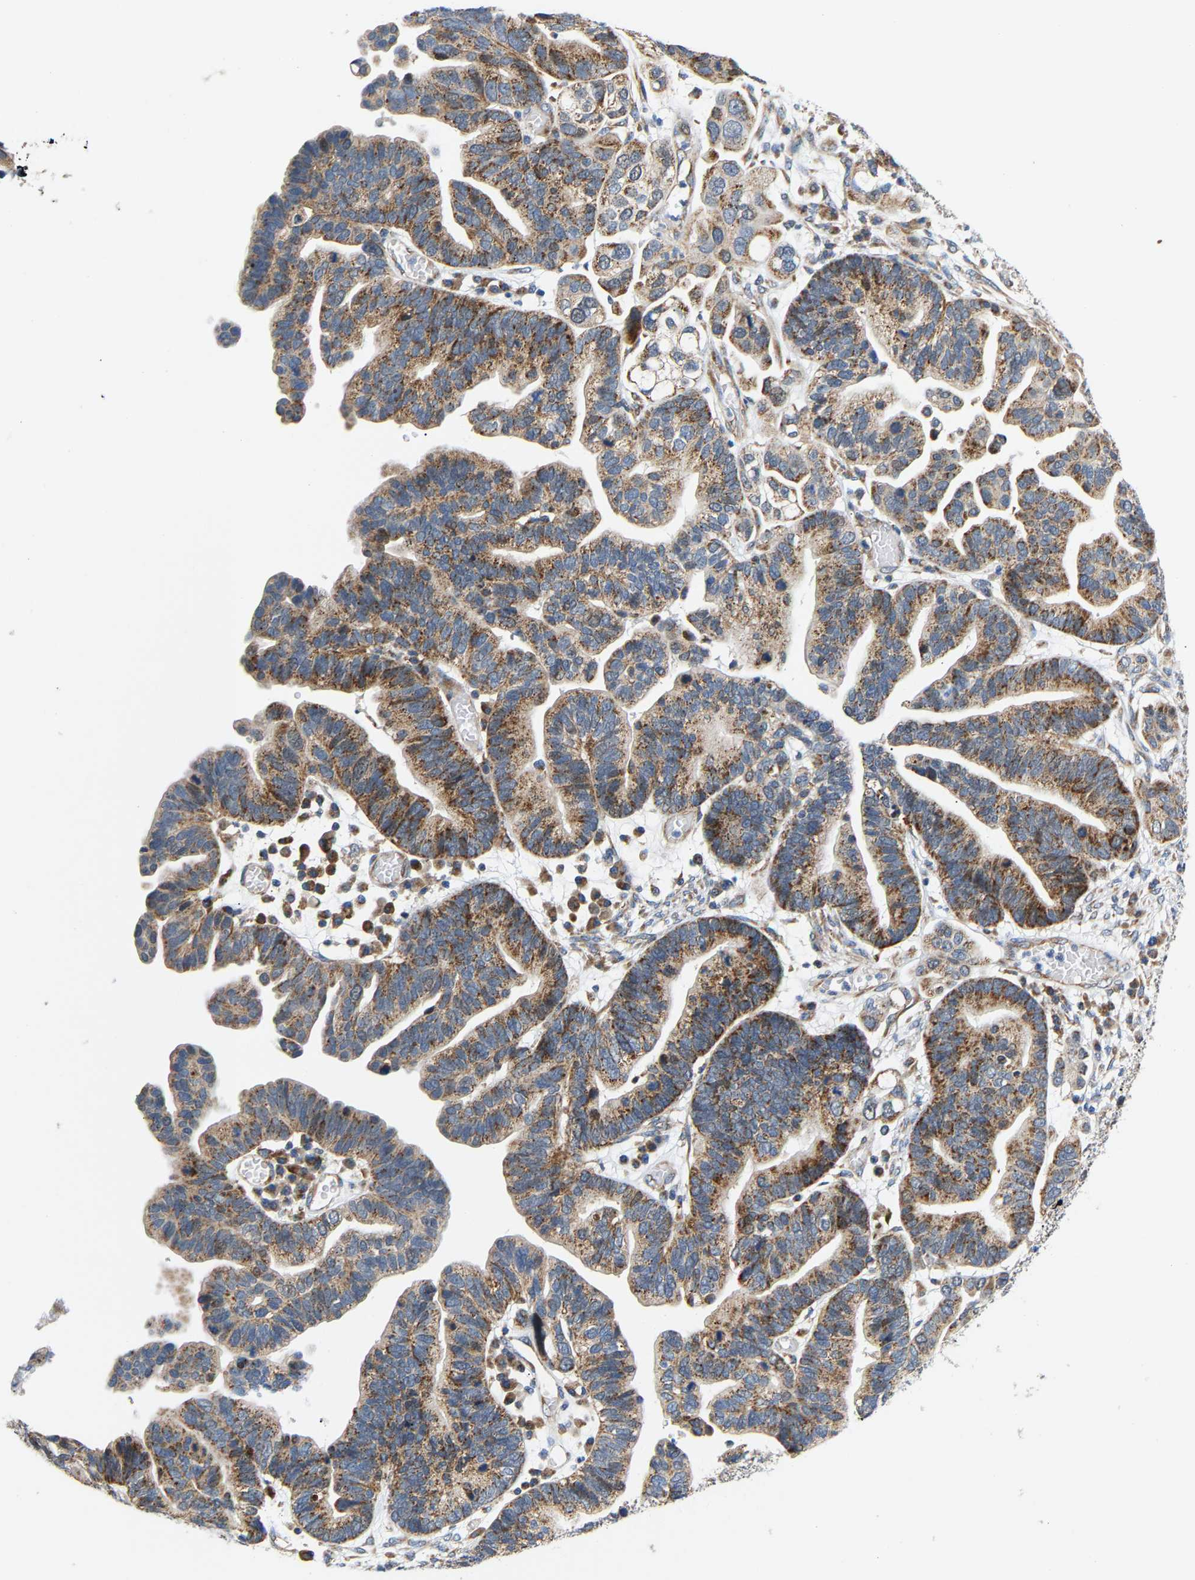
{"staining": {"intensity": "moderate", "quantity": ">75%", "location": "cytoplasmic/membranous"}, "tissue": "ovarian cancer", "cell_type": "Tumor cells", "image_type": "cancer", "snomed": [{"axis": "morphology", "description": "Cystadenocarcinoma, serous, NOS"}, {"axis": "topography", "description": "Ovary"}], "caption": "DAB (3,3'-diaminobenzidine) immunohistochemical staining of human ovarian cancer shows moderate cytoplasmic/membranous protein staining in about >75% of tumor cells. The staining was performed using DAB to visualize the protein expression in brown, while the nuclei were stained in blue with hematoxylin (Magnification: 20x).", "gene": "TMEM168", "patient": {"sex": "female", "age": 56}}